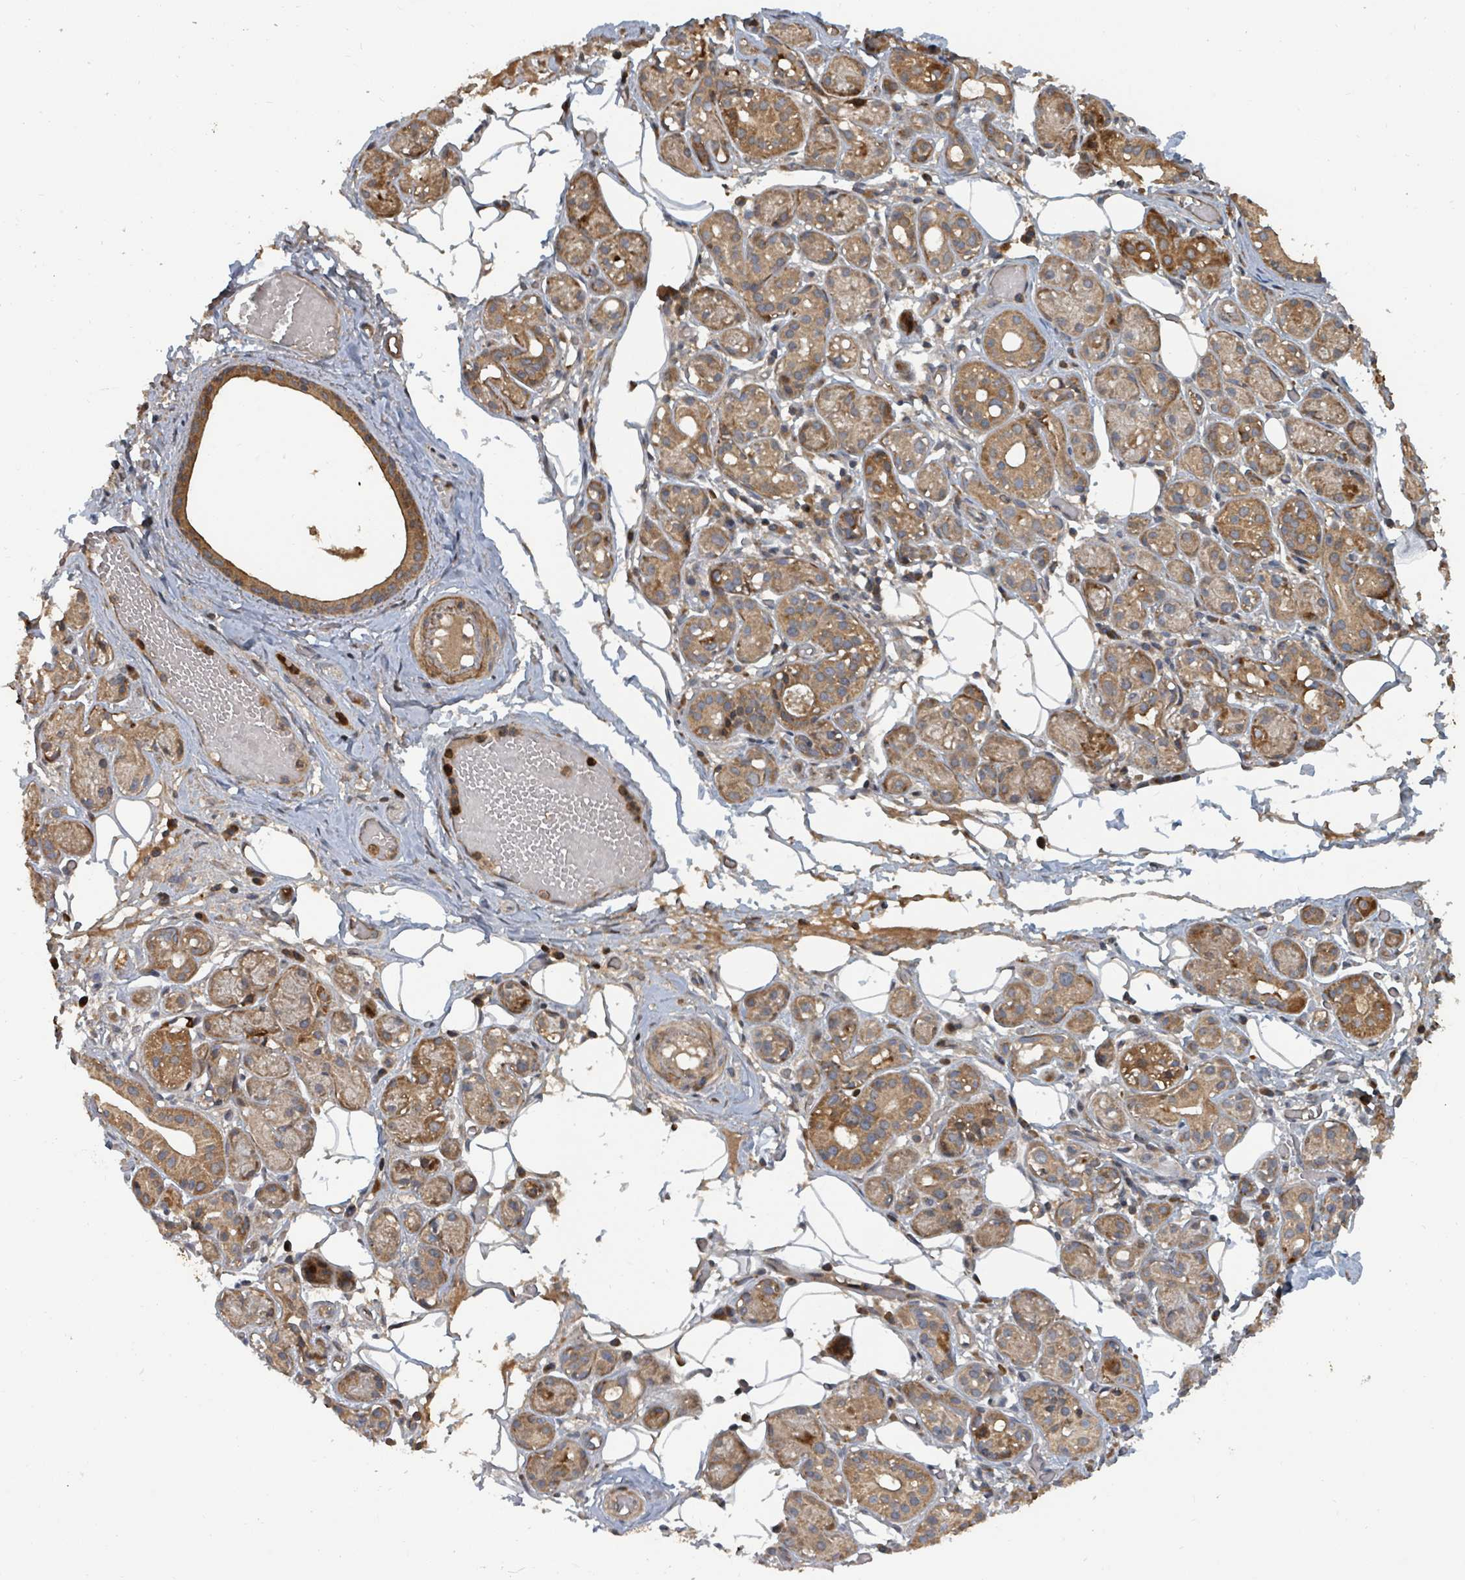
{"staining": {"intensity": "moderate", "quantity": ">75%", "location": "cytoplasmic/membranous"}, "tissue": "salivary gland", "cell_type": "Glandular cells", "image_type": "normal", "snomed": [{"axis": "morphology", "description": "Normal tissue, NOS"}, {"axis": "topography", "description": "Salivary gland"}], "caption": "The histopathology image reveals immunohistochemical staining of benign salivary gland. There is moderate cytoplasmic/membranous expression is appreciated in about >75% of glandular cells.", "gene": "DPM1", "patient": {"sex": "male", "age": 82}}